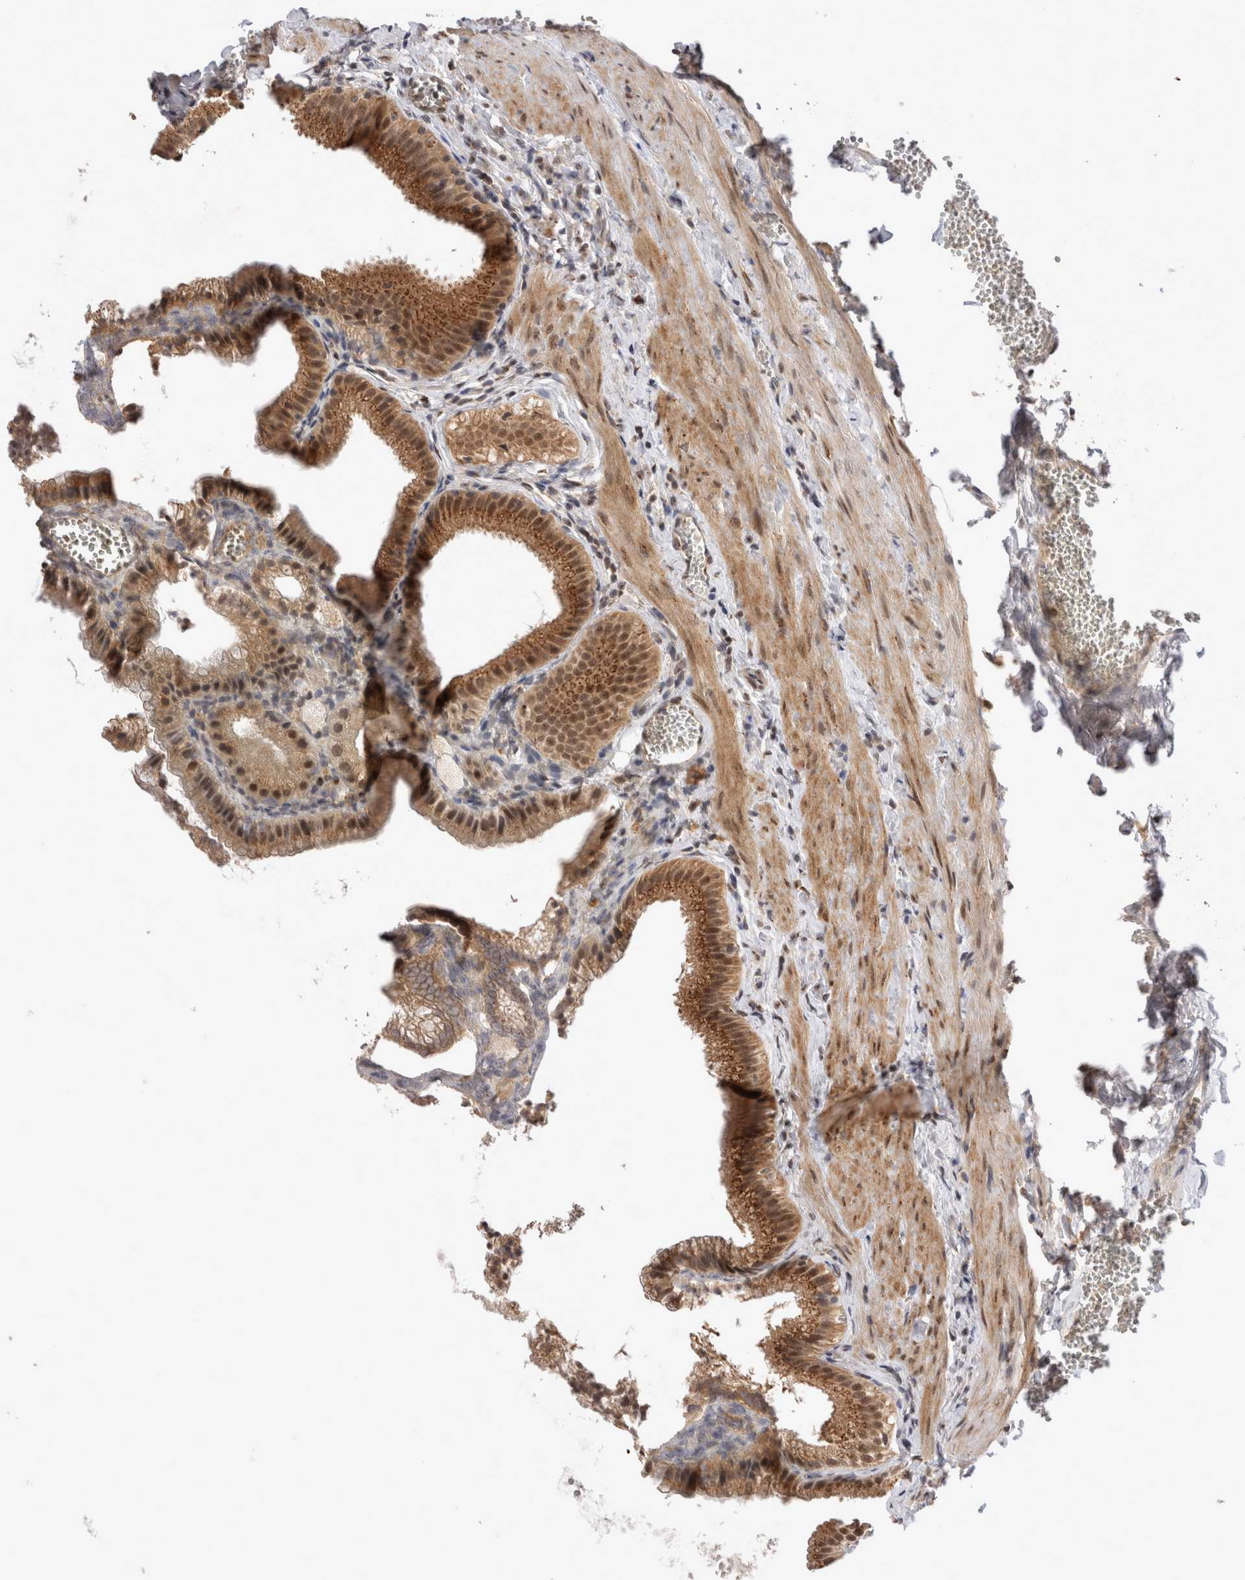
{"staining": {"intensity": "strong", "quantity": ">75%", "location": "cytoplasmic/membranous,nuclear"}, "tissue": "gallbladder", "cell_type": "Glandular cells", "image_type": "normal", "snomed": [{"axis": "morphology", "description": "Normal tissue, NOS"}, {"axis": "topography", "description": "Gallbladder"}], "caption": "Protein expression analysis of normal human gallbladder reveals strong cytoplasmic/membranous,nuclear expression in about >75% of glandular cells. The protein is shown in brown color, while the nuclei are stained blue.", "gene": "TMEM65", "patient": {"sex": "male", "age": 38}}